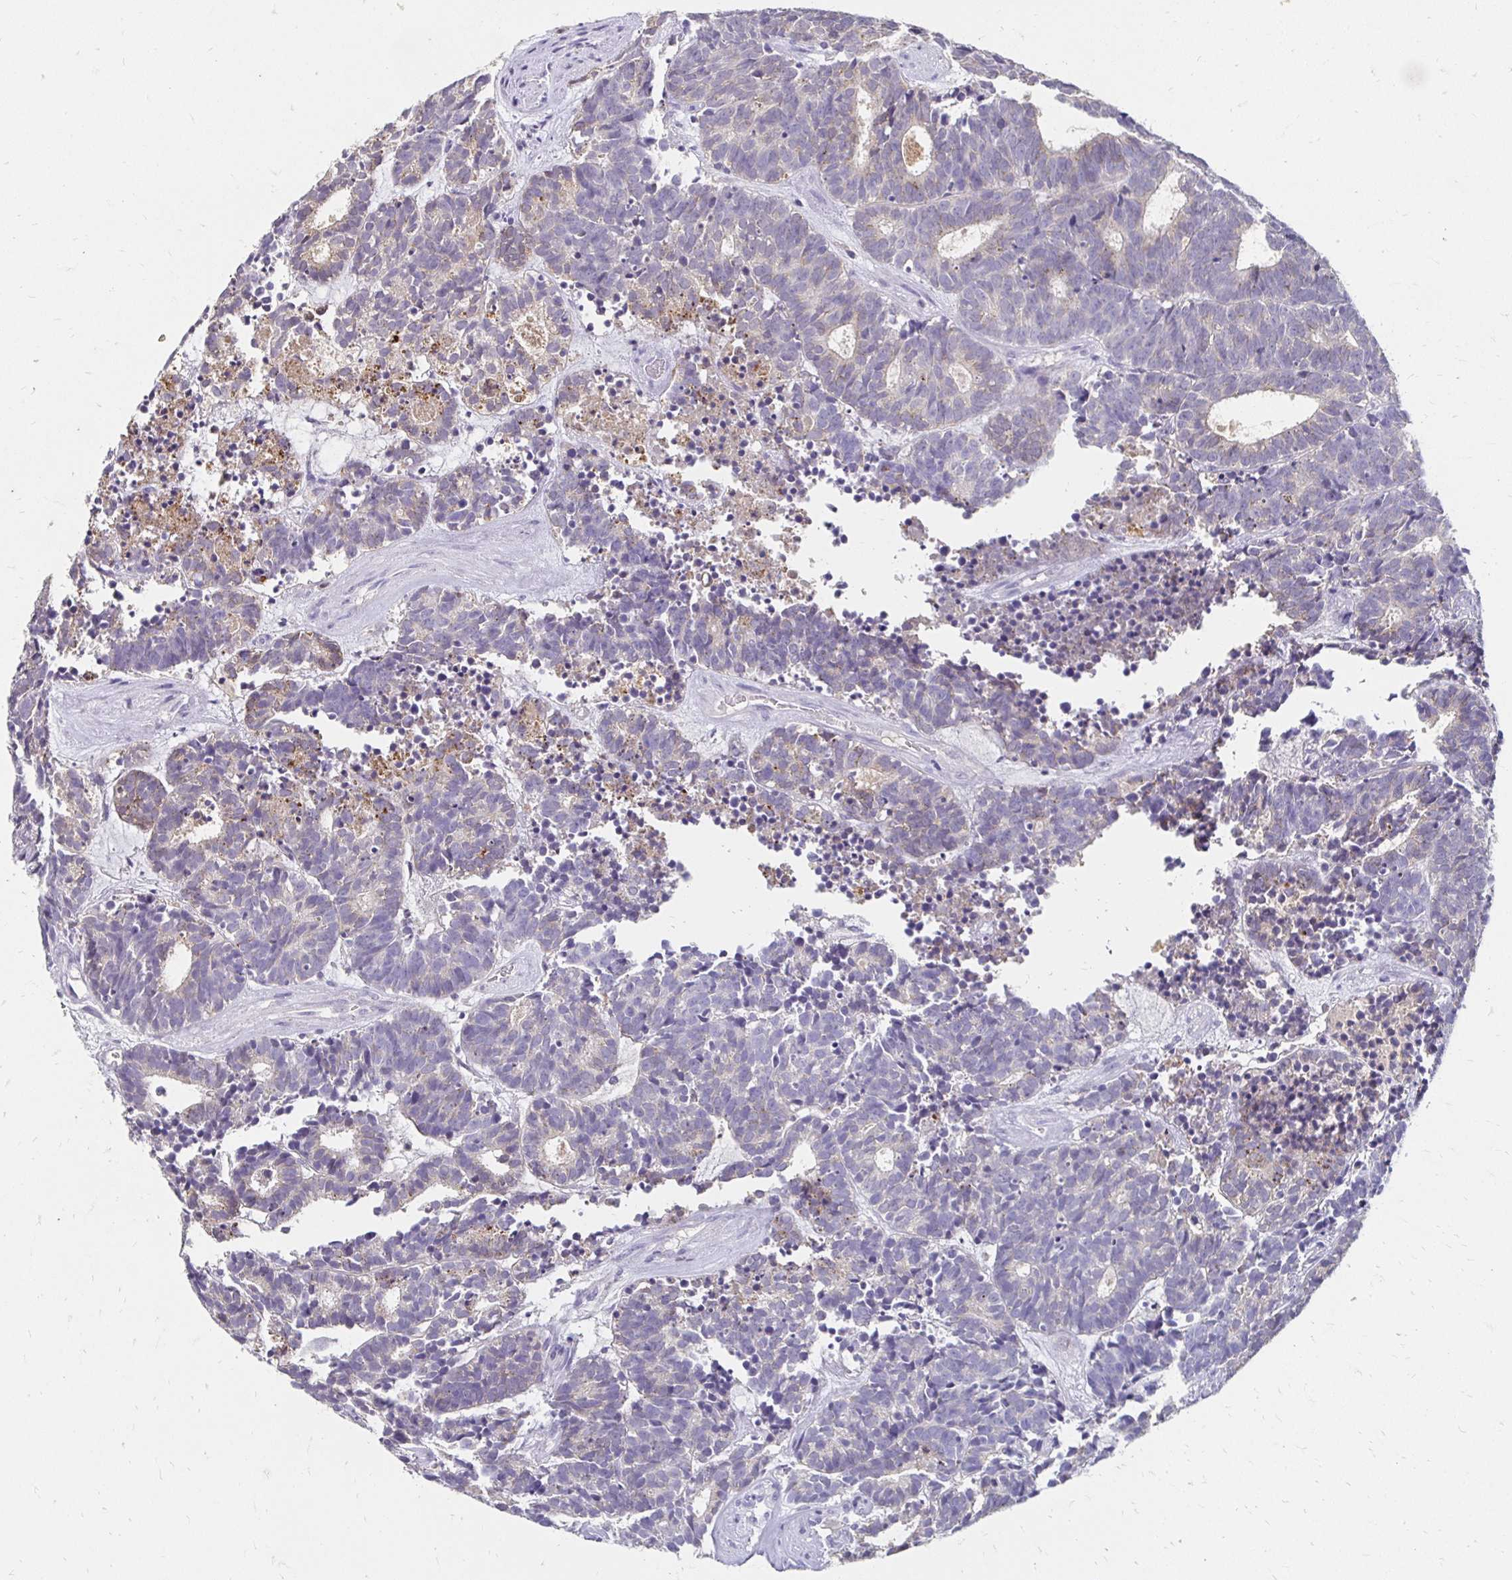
{"staining": {"intensity": "negative", "quantity": "none", "location": "none"}, "tissue": "head and neck cancer", "cell_type": "Tumor cells", "image_type": "cancer", "snomed": [{"axis": "morphology", "description": "Adenocarcinoma, NOS"}, {"axis": "topography", "description": "Head-Neck"}], "caption": "DAB (3,3'-diaminobenzidine) immunohistochemical staining of human adenocarcinoma (head and neck) exhibits no significant staining in tumor cells.", "gene": "GK2", "patient": {"sex": "female", "age": 81}}